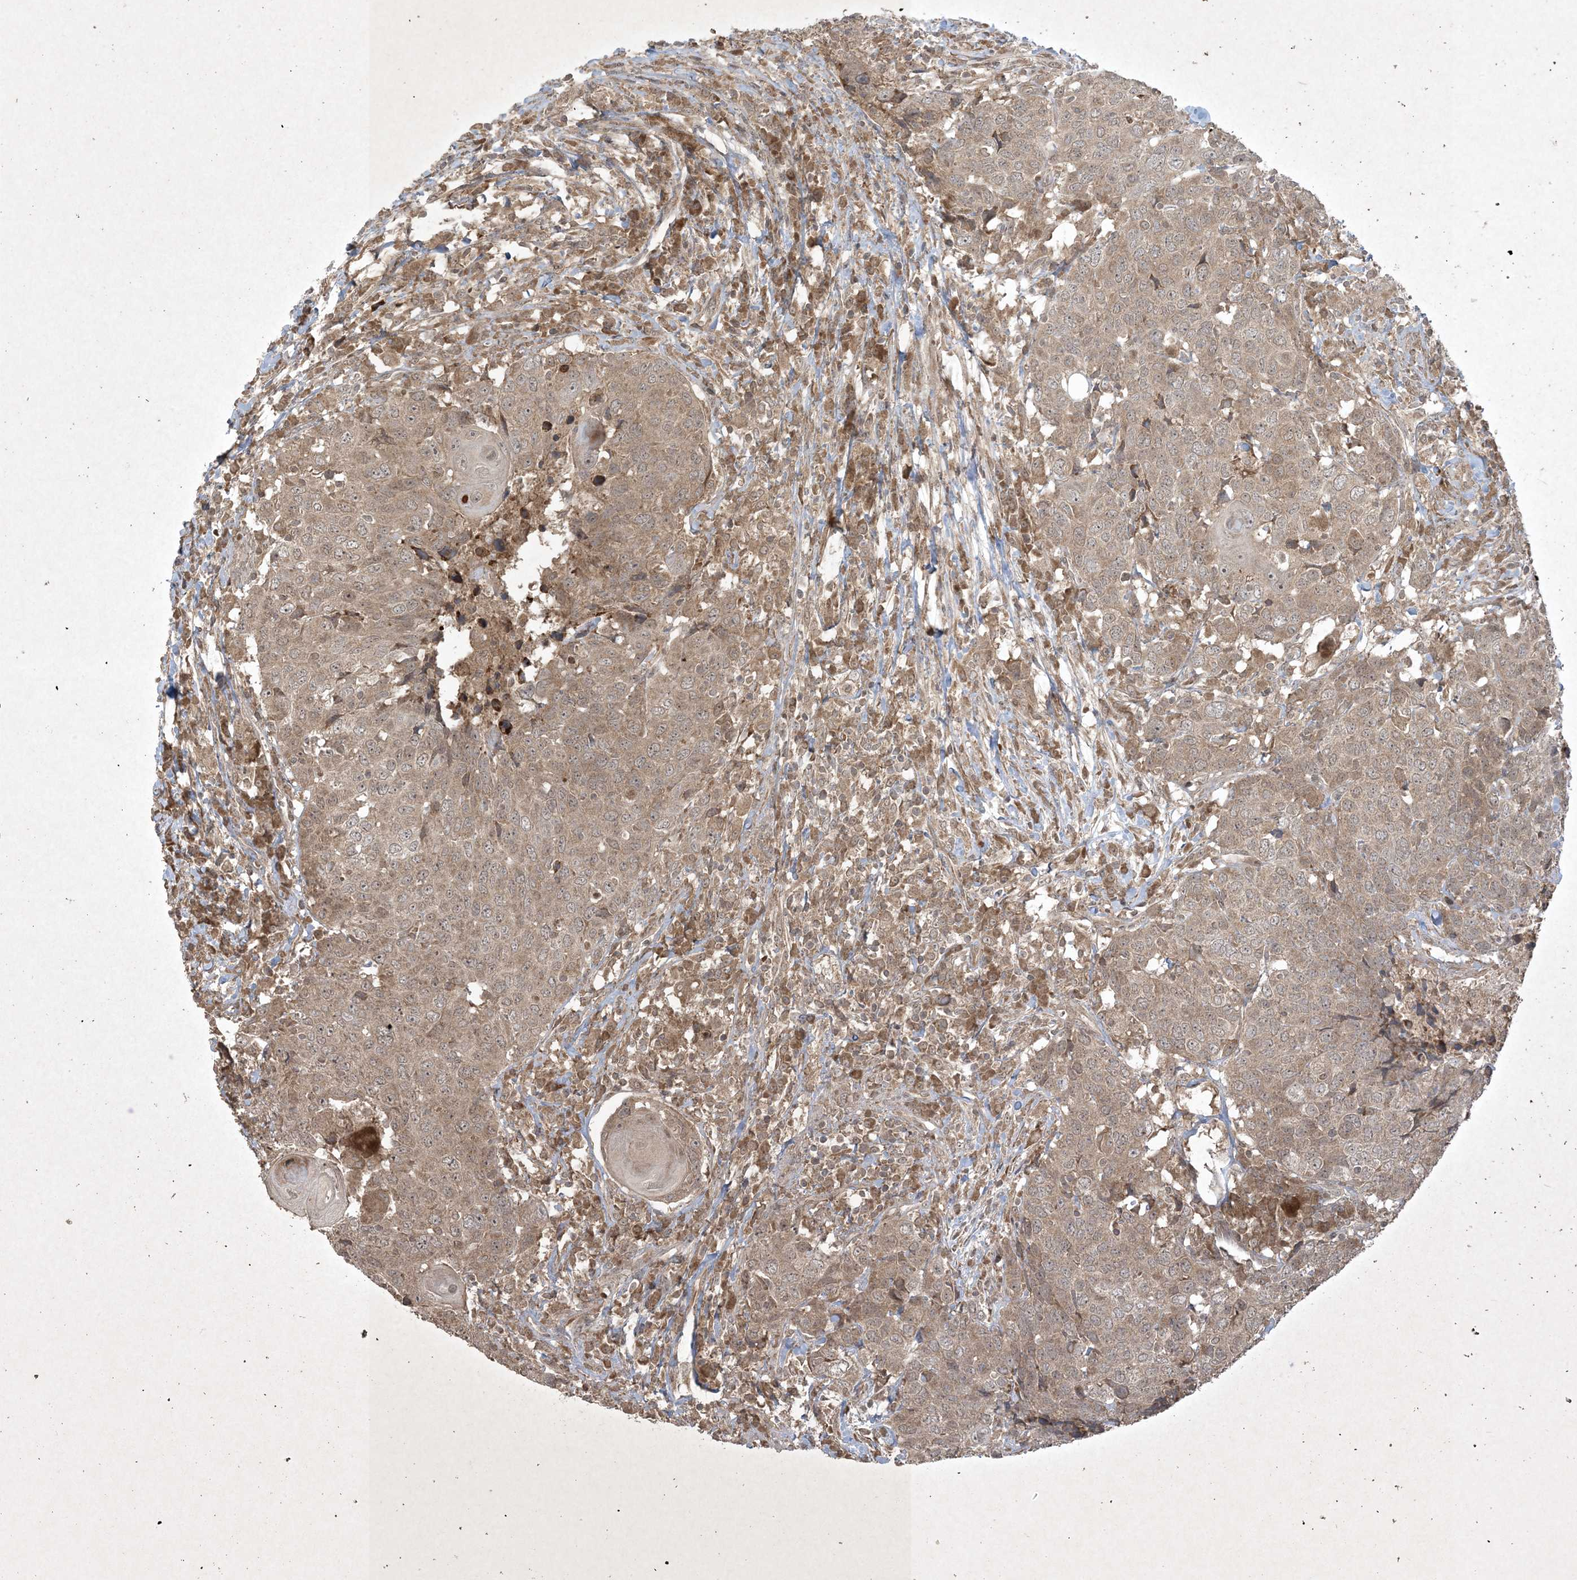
{"staining": {"intensity": "weak", "quantity": ">75%", "location": "cytoplasmic/membranous,nuclear"}, "tissue": "head and neck cancer", "cell_type": "Tumor cells", "image_type": "cancer", "snomed": [{"axis": "morphology", "description": "Squamous cell carcinoma, NOS"}, {"axis": "topography", "description": "Head-Neck"}], "caption": "Immunohistochemistry (IHC) staining of squamous cell carcinoma (head and neck), which shows low levels of weak cytoplasmic/membranous and nuclear expression in approximately >75% of tumor cells indicating weak cytoplasmic/membranous and nuclear protein expression. The staining was performed using DAB (brown) for protein detection and nuclei were counterstained in hematoxylin (blue).", "gene": "NRBP2", "patient": {"sex": "male", "age": 66}}